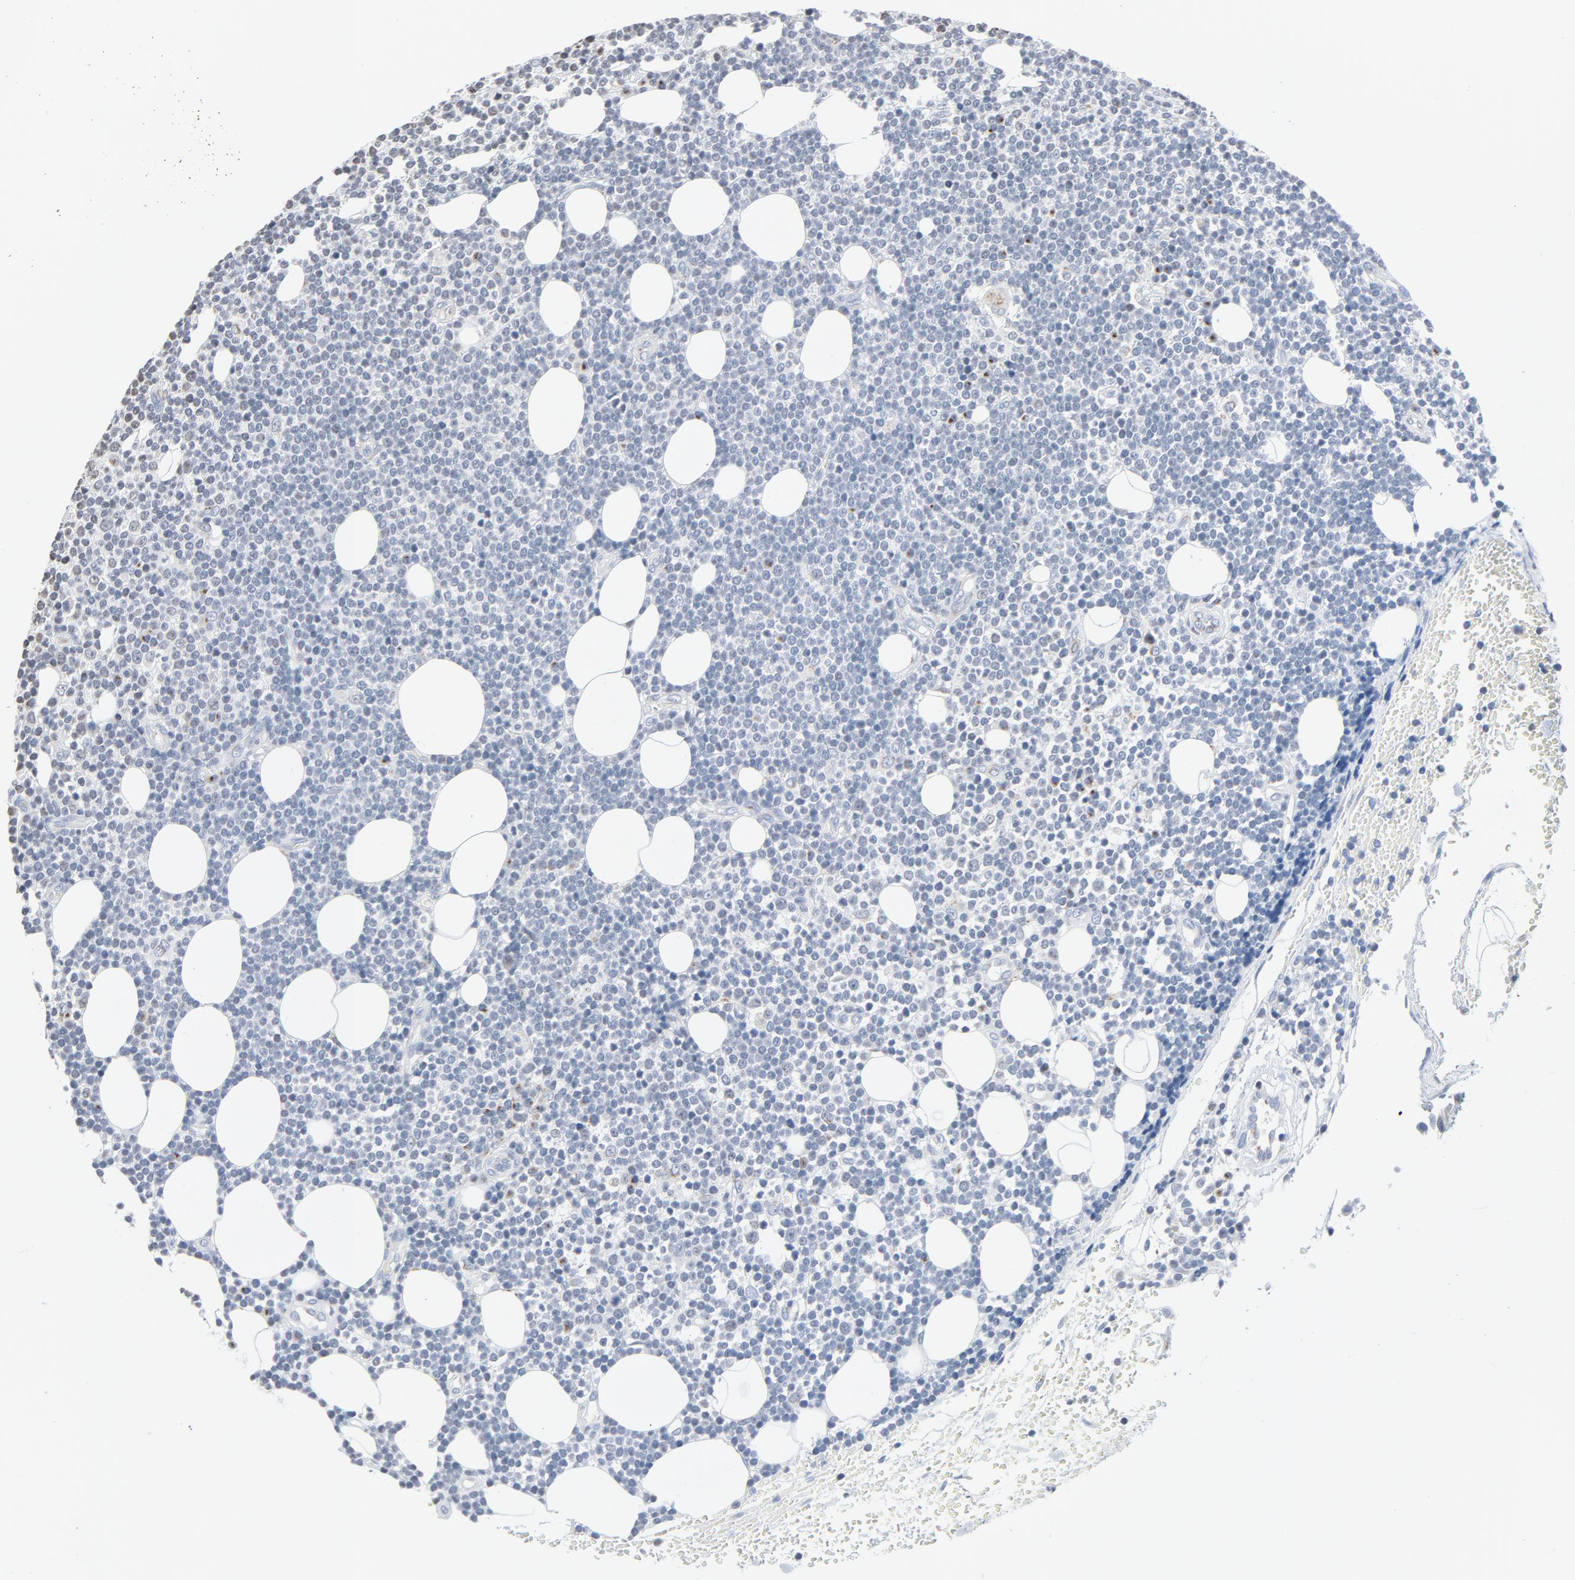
{"staining": {"intensity": "moderate", "quantity": "<25%", "location": "cytoplasmic/membranous"}, "tissue": "lymphoma", "cell_type": "Tumor cells", "image_type": "cancer", "snomed": [{"axis": "morphology", "description": "Malignant lymphoma, non-Hodgkin's type, Low grade"}, {"axis": "topography", "description": "Soft tissue"}], "caption": "IHC histopathology image of neoplastic tissue: human lymphoma stained using immunohistochemistry (IHC) reveals low levels of moderate protein expression localized specifically in the cytoplasmic/membranous of tumor cells, appearing as a cytoplasmic/membranous brown color.", "gene": "YIPF6", "patient": {"sex": "male", "age": 92}}